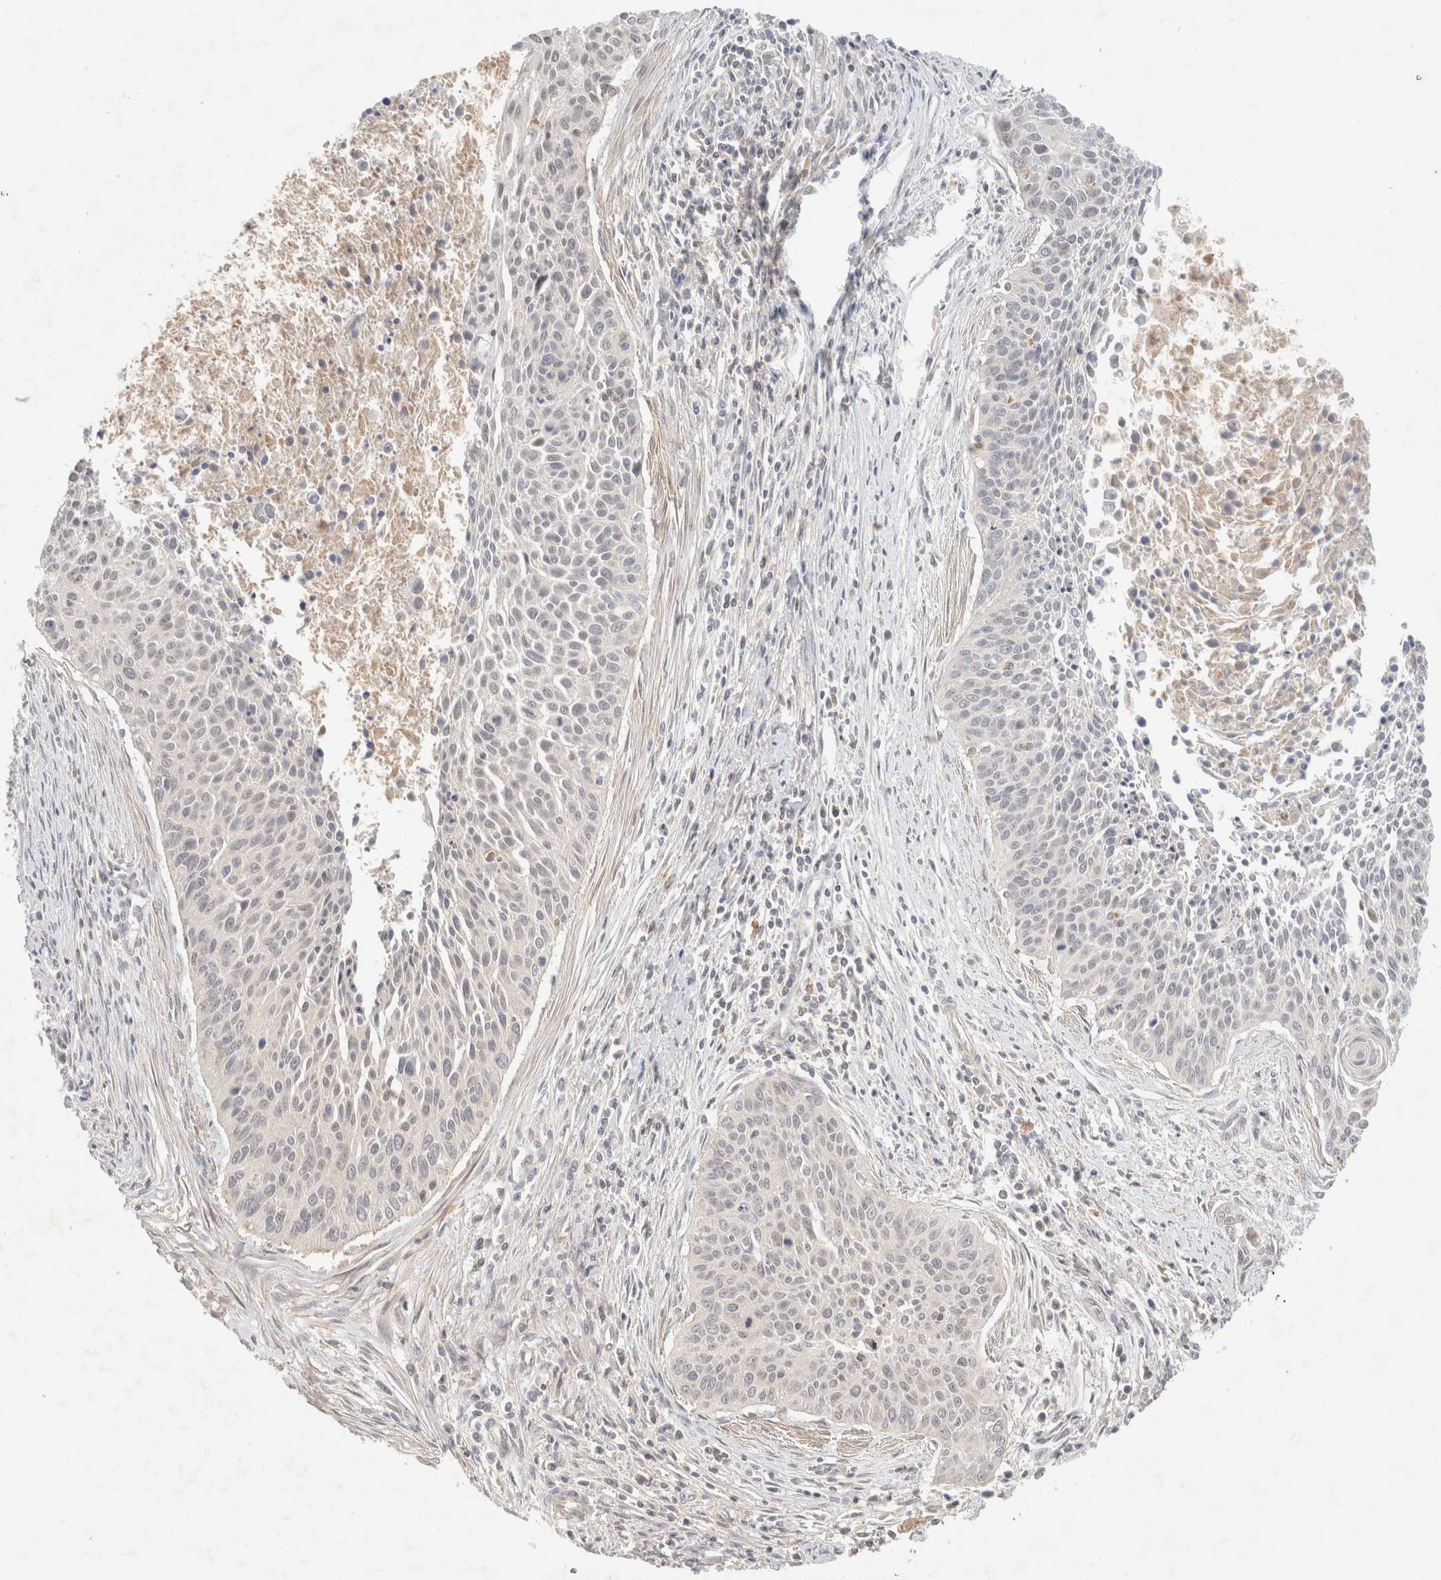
{"staining": {"intensity": "negative", "quantity": "none", "location": "none"}, "tissue": "cervical cancer", "cell_type": "Tumor cells", "image_type": "cancer", "snomed": [{"axis": "morphology", "description": "Squamous cell carcinoma, NOS"}, {"axis": "topography", "description": "Cervix"}], "caption": "Immunohistochemistry (IHC) of human squamous cell carcinoma (cervical) exhibits no staining in tumor cells.", "gene": "MRM3", "patient": {"sex": "female", "age": 55}}